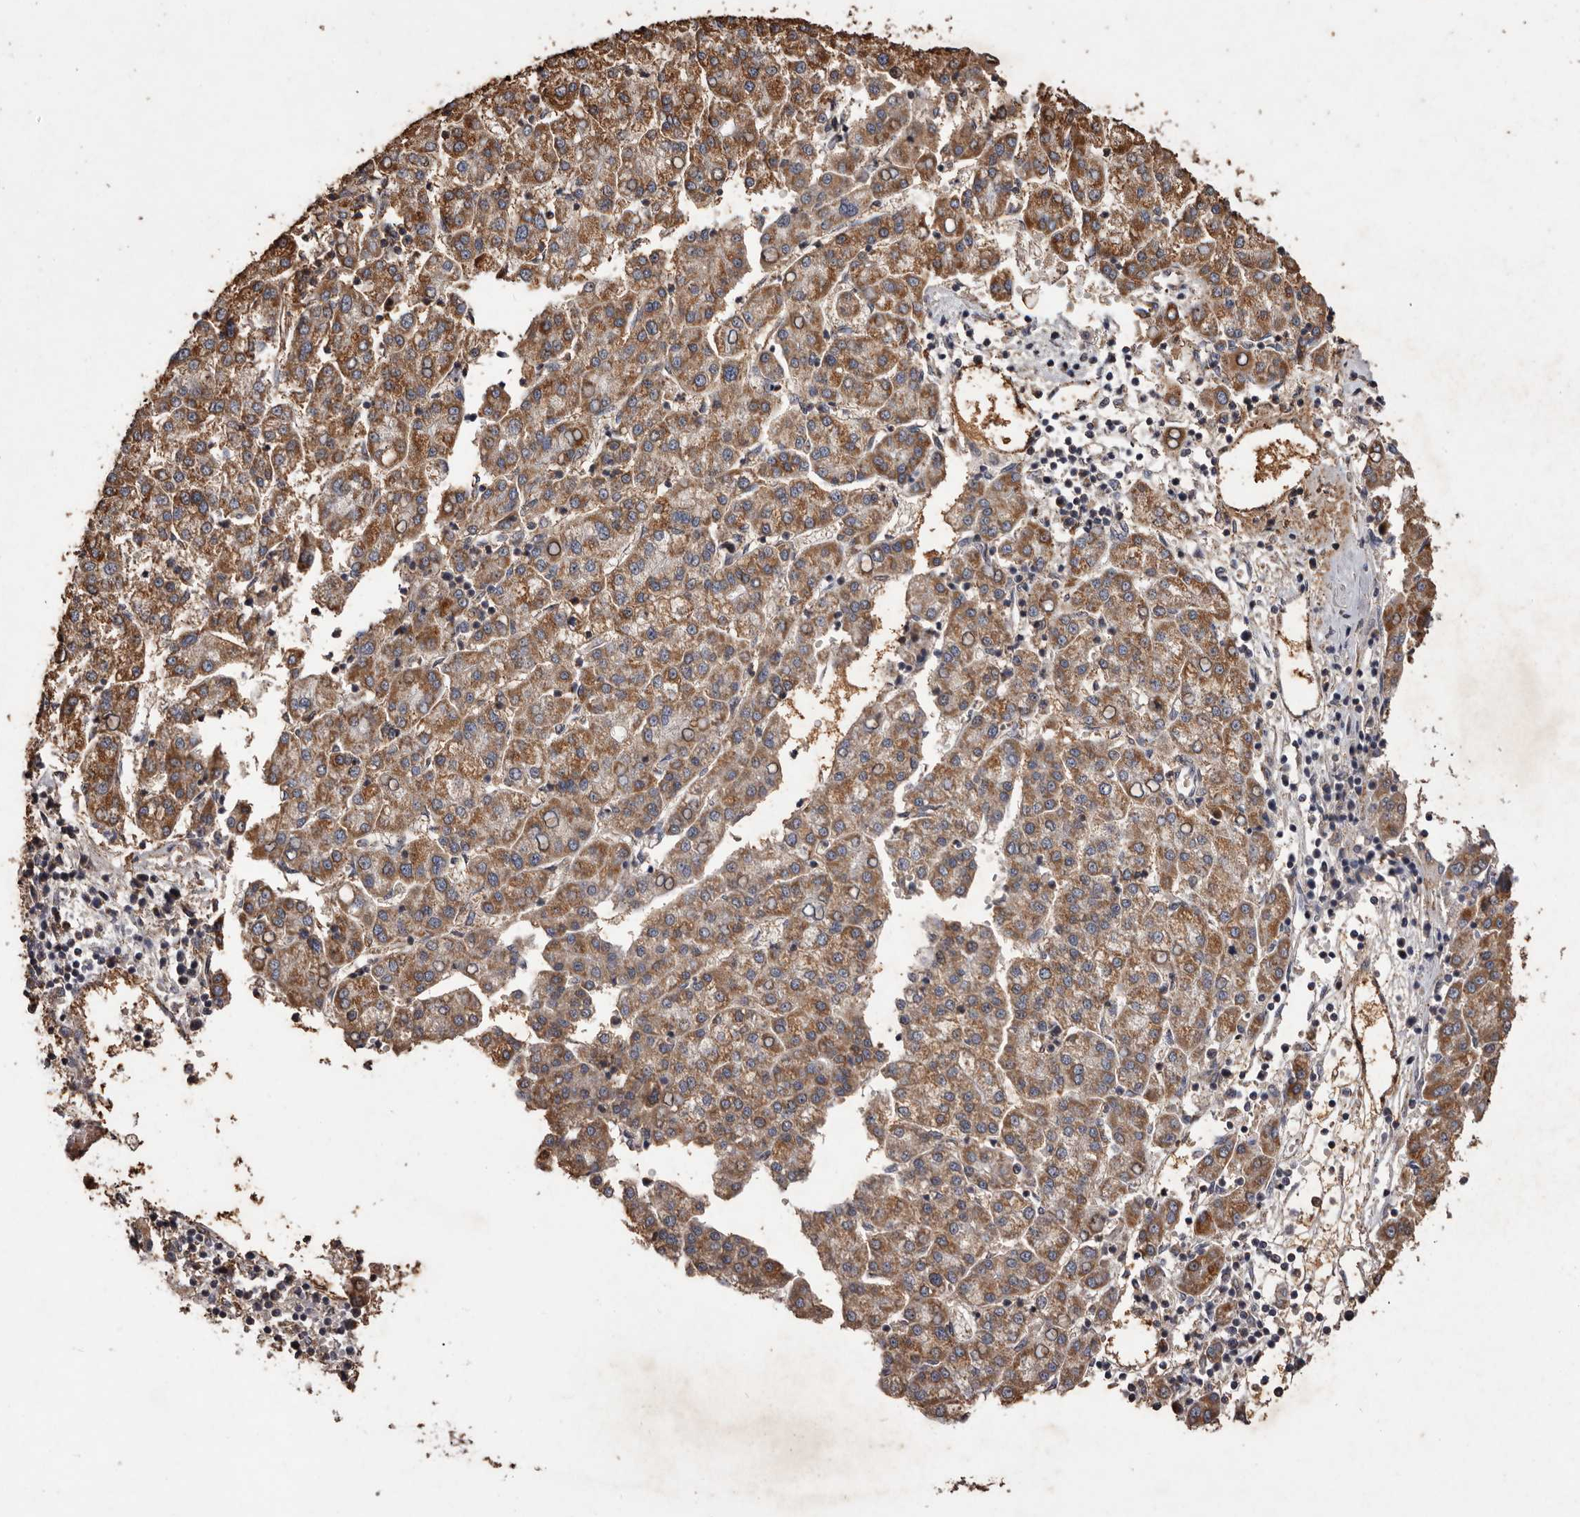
{"staining": {"intensity": "moderate", "quantity": ">75%", "location": "cytoplasmic/membranous"}, "tissue": "liver cancer", "cell_type": "Tumor cells", "image_type": "cancer", "snomed": [{"axis": "morphology", "description": "Carcinoma, Hepatocellular, NOS"}, {"axis": "topography", "description": "Liver"}], "caption": "Immunohistochemistry (IHC) photomicrograph of human liver cancer stained for a protein (brown), which reveals medium levels of moderate cytoplasmic/membranous expression in approximately >75% of tumor cells.", "gene": "CXCL14", "patient": {"sex": "female", "age": 58}}